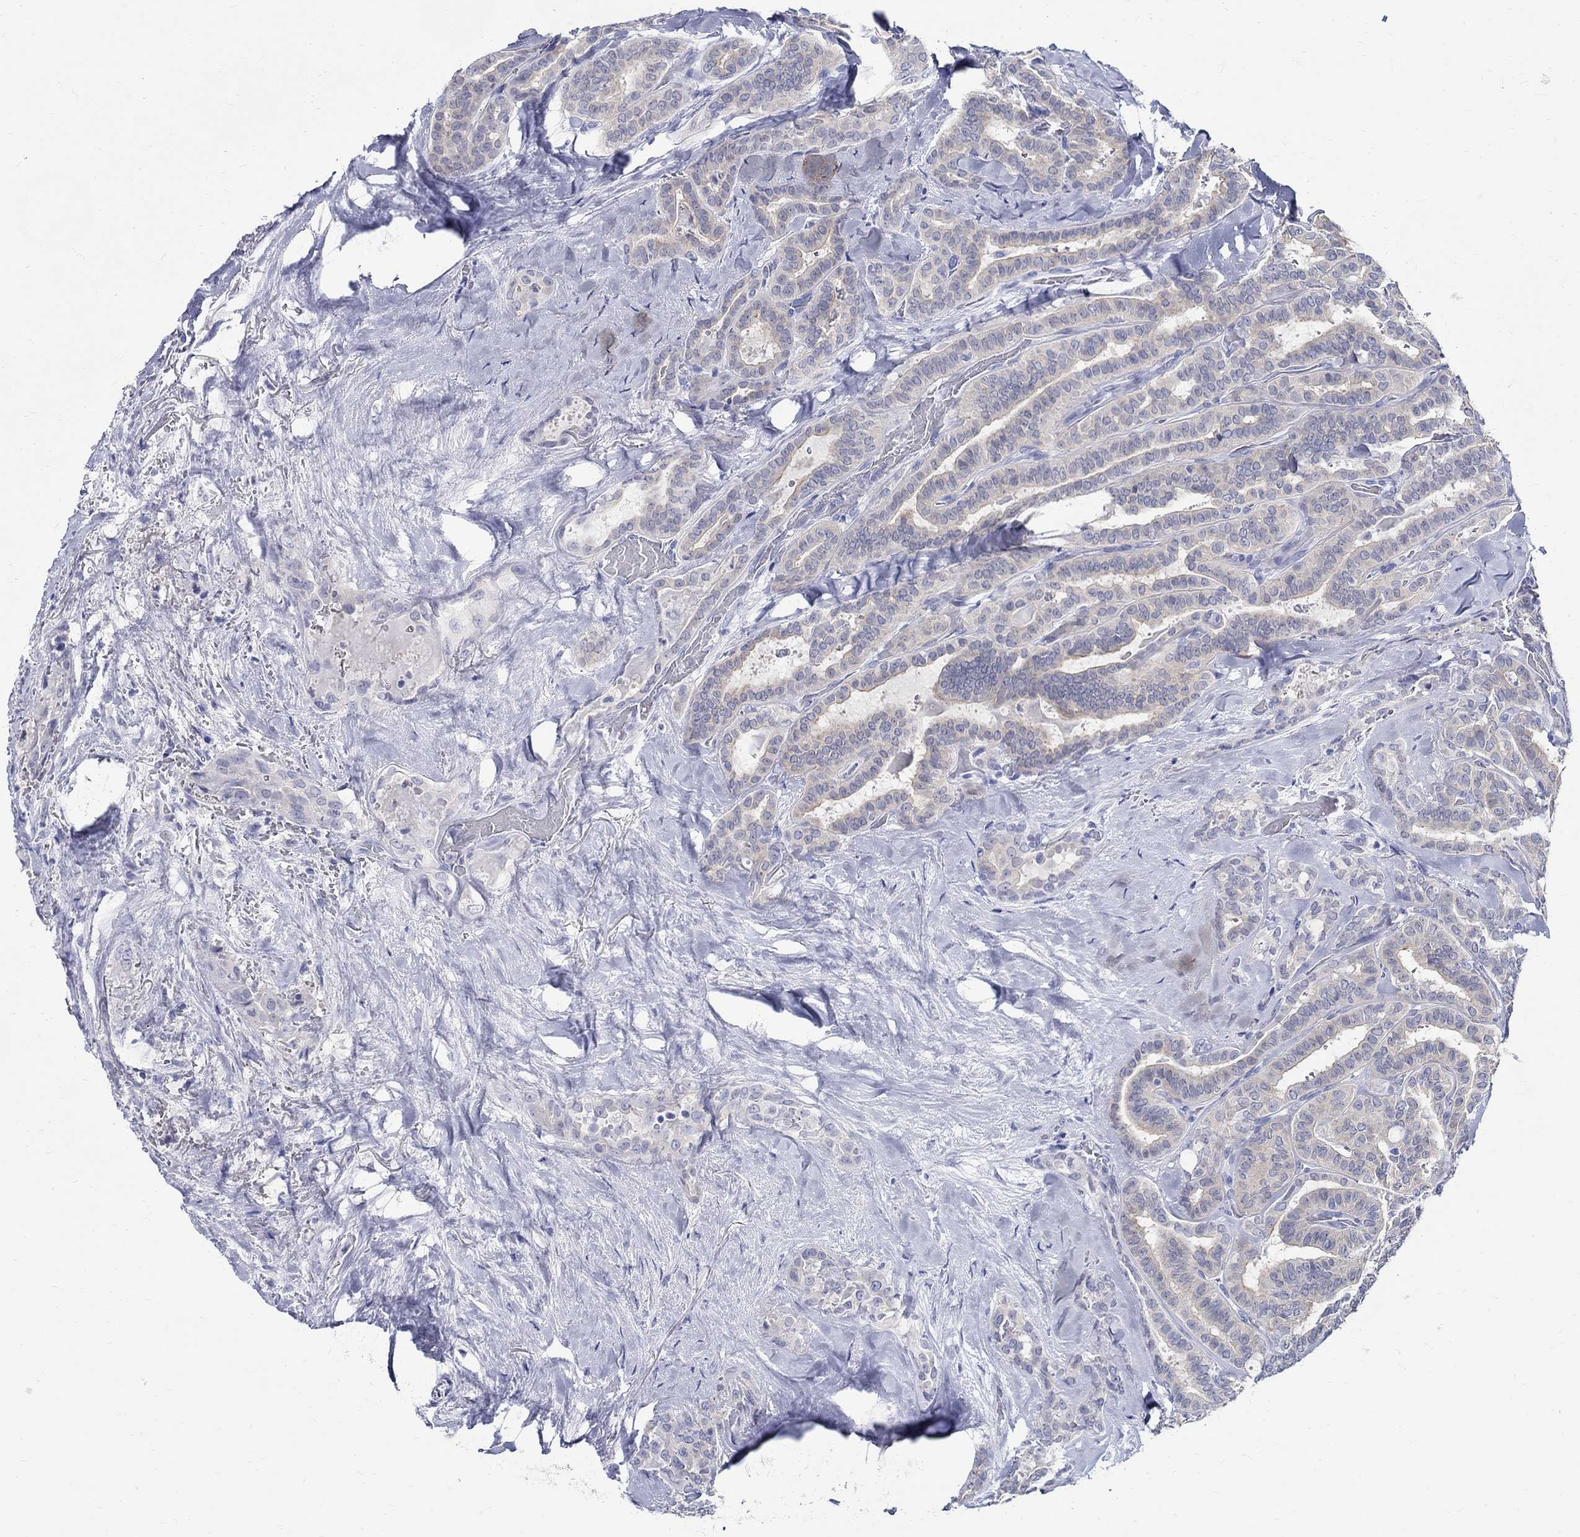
{"staining": {"intensity": "weak", "quantity": "<25%", "location": "cytoplasmic/membranous"}, "tissue": "thyroid cancer", "cell_type": "Tumor cells", "image_type": "cancer", "snomed": [{"axis": "morphology", "description": "Papillary adenocarcinoma, NOS"}, {"axis": "topography", "description": "Thyroid gland"}], "caption": "The IHC micrograph has no significant positivity in tumor cells of thyroid papillary adenocarcinoma tissue. Nuclei are stained in blue.", "gene": "BSPRY", "patient": {"sex": "female", "age": 39}}